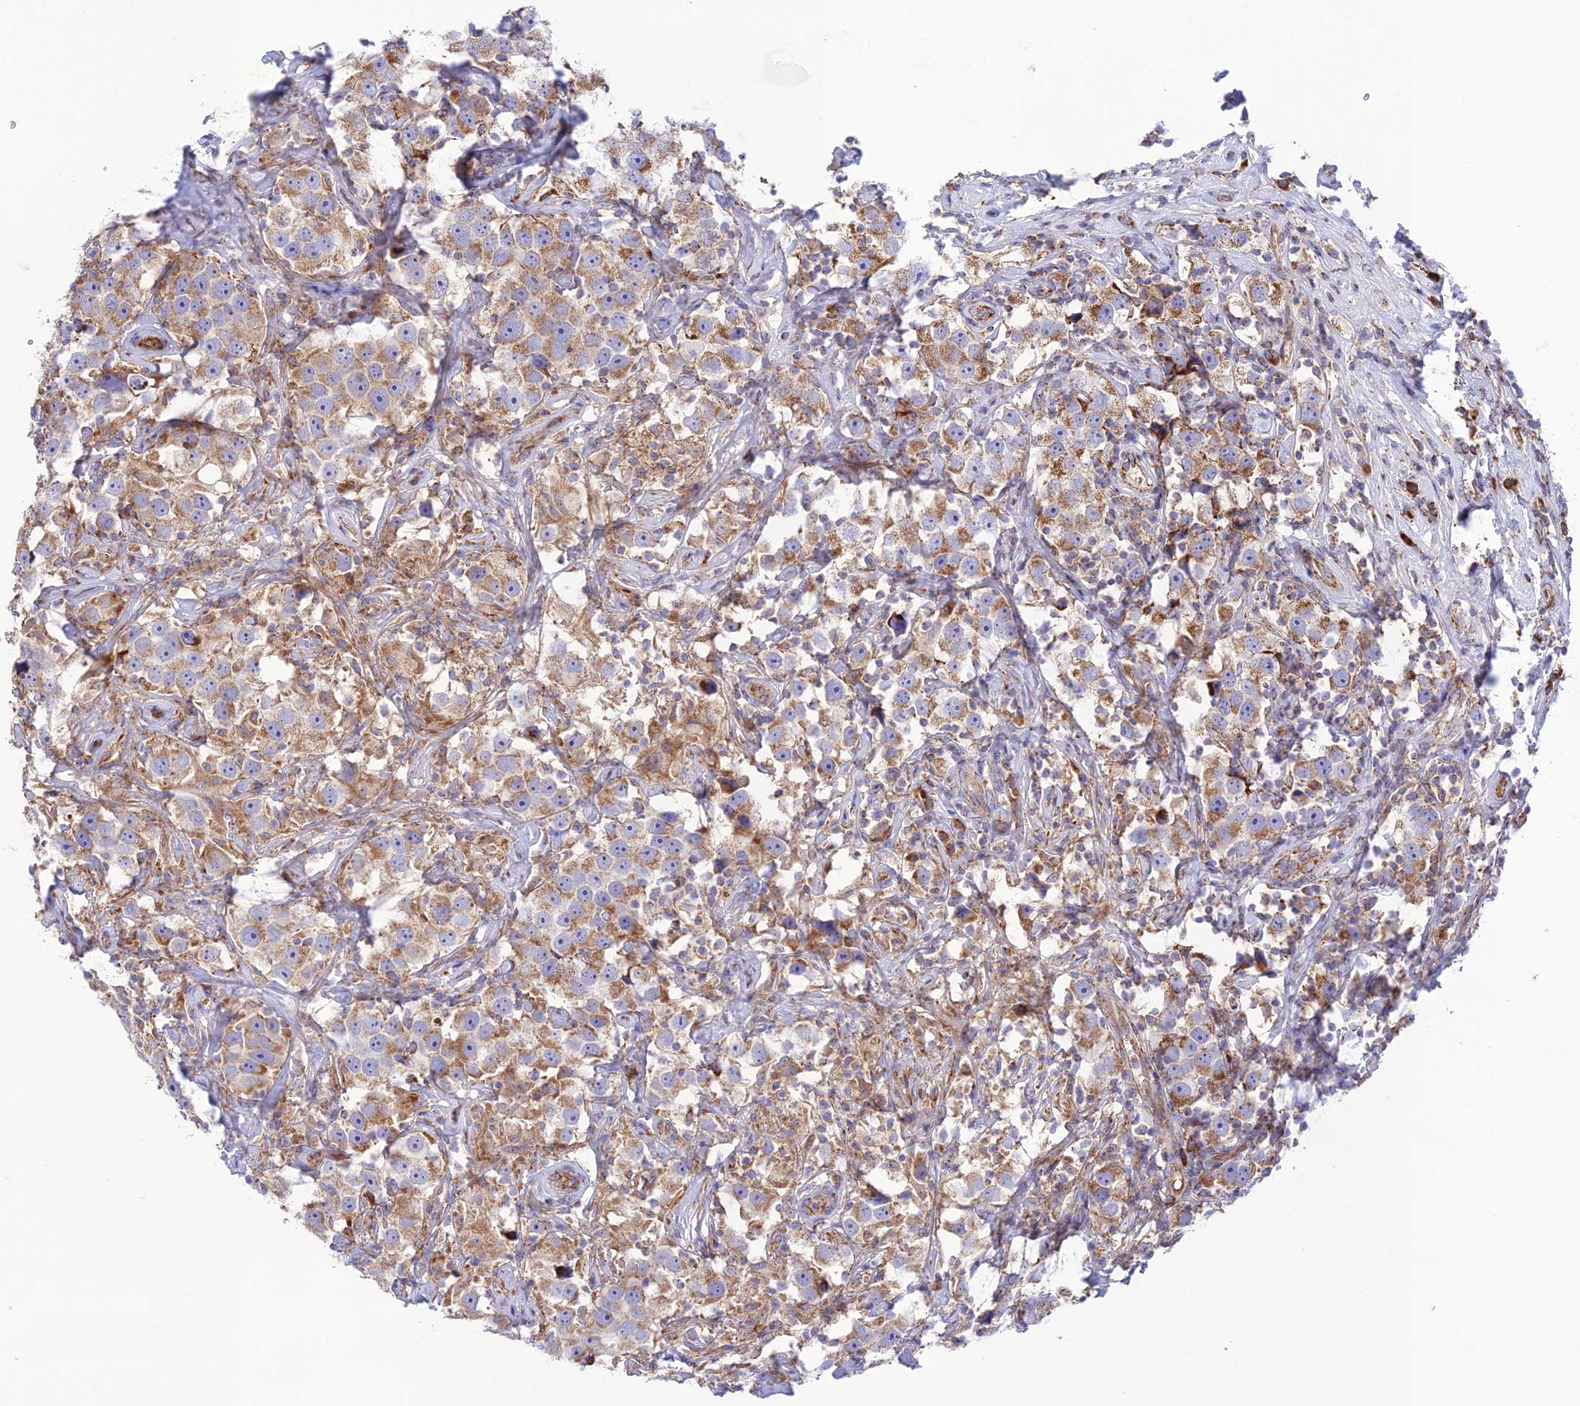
{"staining": {"intensity": "moderate", "quantity": ">75%", "location": "cytoplasmic/membranous"}, "tissue": "testis cancer", "cell_type": "Tumor cells", "image_type": "cancer", "snomed": [{"axis": "morphology", "description": "Seminoma, NOS"}, {"axis": "topography", "description": "Testis"}], "caption": "Seminoma (testis) stained with DAB immunohistochemistry (IHC) reveals medium levels of moderate cytoplasmic/membranous positivity in approximately >75% of tumor cells.", "gene": "UAP1L1", "patient": {"sex": "male", "age": 49}}